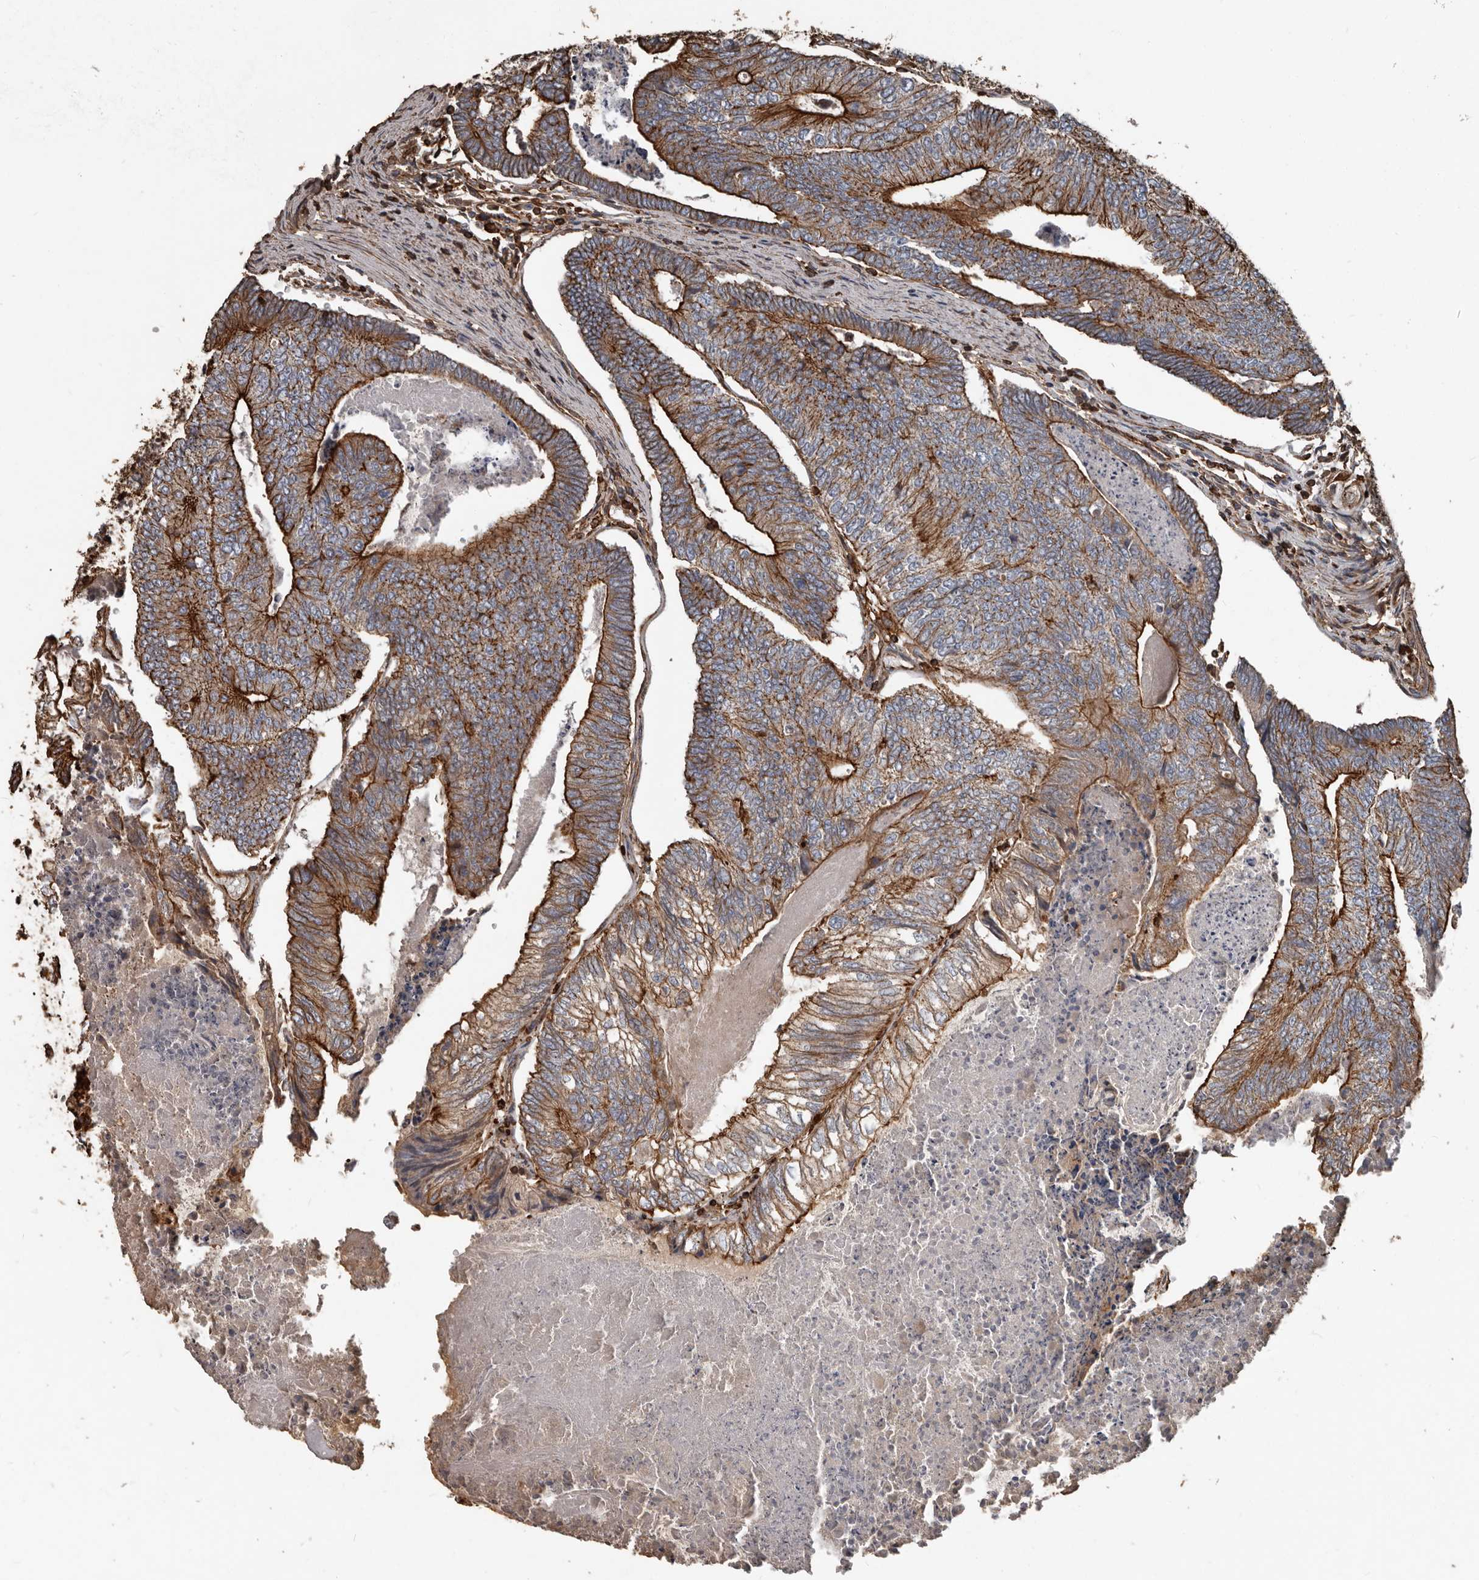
{"staining": {"intensity": "strong", "quantity": "25%-75%", "location": "cytoplasmic/membranous"}, "tissue": "colorectal cancer", "cell_type": "Tumor cells", "image_type": "cancer", "snomed": [{"axis": "morphology", "description": "Adenocarcinoma, NOS"}, {"axis": "topography", "description": "Colon"}], "caption": "A micrograph of colorectal adenocarcinoma stained for a protein shows strong cytoplasmic/membranous brown staining in tumor cells.", "gene": "DENND6B", "patient": {"sex": "female", "age": 67}}